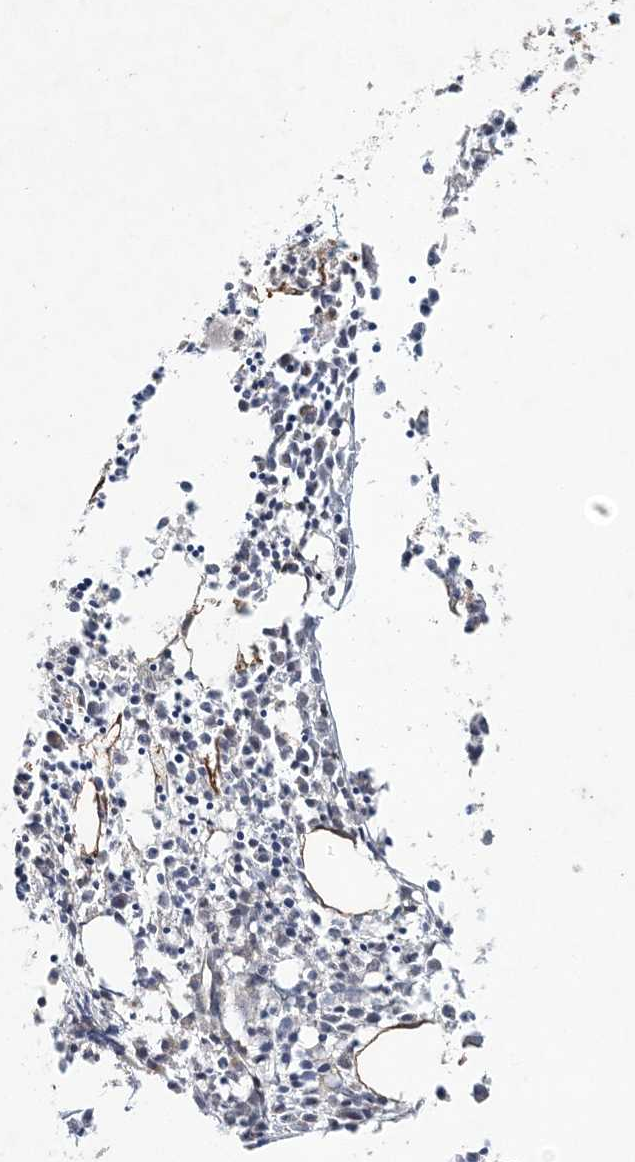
{"staining": {"intensity": "weak", "quantity": "<25%", "location": "cytoplasmic/membranous"}, "tissue": "bone marrow", "cell_type": "Hematopoietic cells", "image_type": "normal", "snomed": [{"axis": "morphology", "description": "Normal tissue, NOS"}, {"axis": "morphology", "description": "Inflammation, NOS"}, {"axis": "topography", "description": "Bone marrow"}], "caption": "Immunohistochemical staining of unremarkable bone marrow displays no significant positivity in hematopoietic cells.", "gene": "RNF25", "patient": {"sex": "female", "age": 62}}